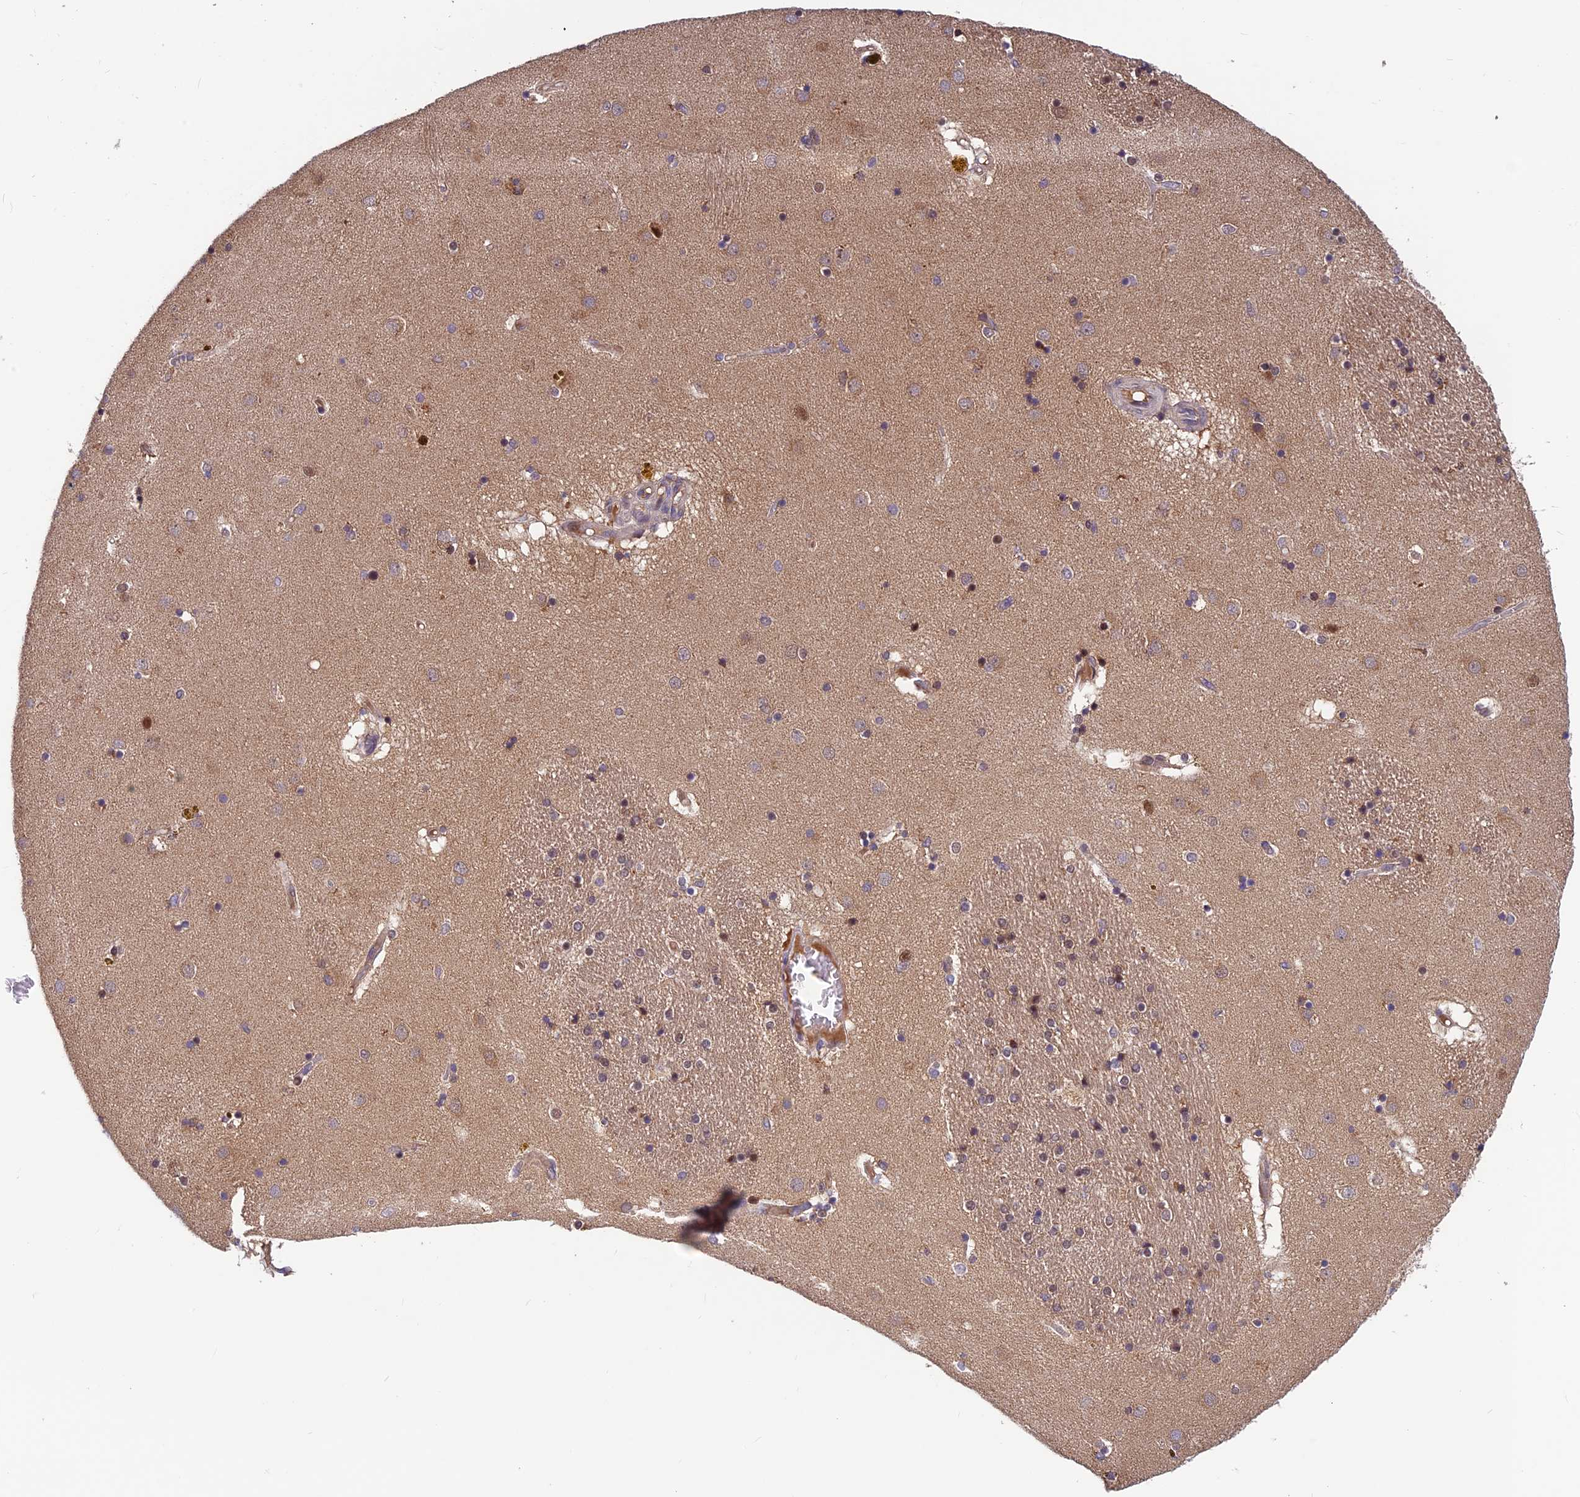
{"staining": {"intensity": "moderate", "quantity": "<25%", "location": "nuclear"}, "tissue": "caudate", "cell_type": "Glial cells", "image_type": "normal", "snomed": [{"axis": "morphology", "description": "Normal tissue, NOS"}, {"axis": "topography", "description": "Lateral ventricle wall"}], "caption": "An IHC image of normal tissue is shown. Protein staining in brown highlights moderate nuclear positivity in caudate within glial cells. (Brightfield microscopy of DAB IHC at high magnification).", "gene": "CCDC15", "patient": {"sex": "male", "age": 70}}